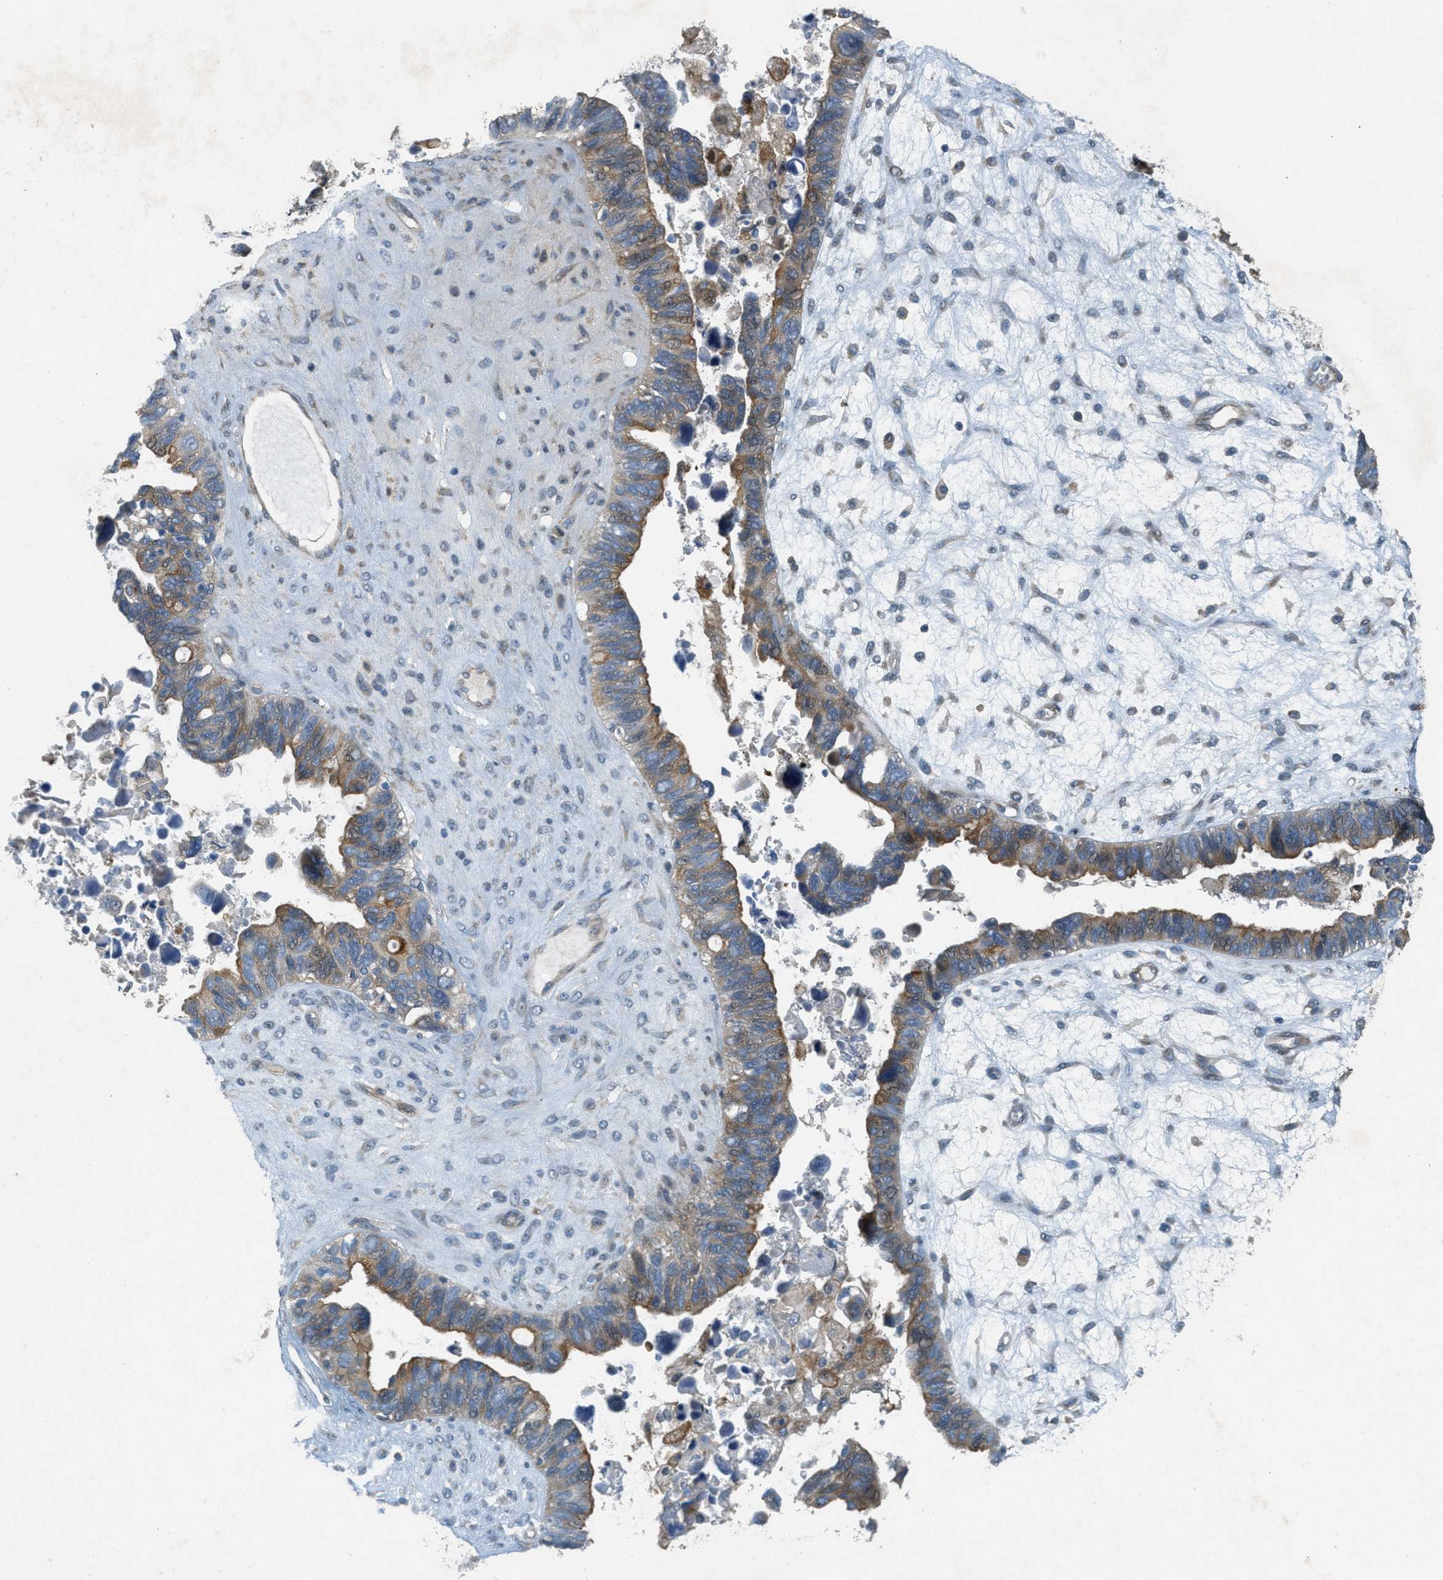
{"staining": {"intensity": "moderate", "quantity": "25%-75%", "location": "cytoplasmic/membranous"}, "tissue": "ovarian cancer", "cell_type": "Tumor cells", "image_type": "cancer", "snomed": [{"axis": "morphology", "description": "Cystadenocarcinoma, serous, NOS"}, {"axis": "topography", "description": "Ovary"}], "caption": "Protein analysis of ovarian serous cystadenocarcinoma tissue reveals moderate cytoplasmic/membranous expression in about 25%-75% of tumor cells. (IHC, brightfield microscopy, high magnification).", "gene": "ADCY5", "patient": {"sex": "female", "age": 79}}